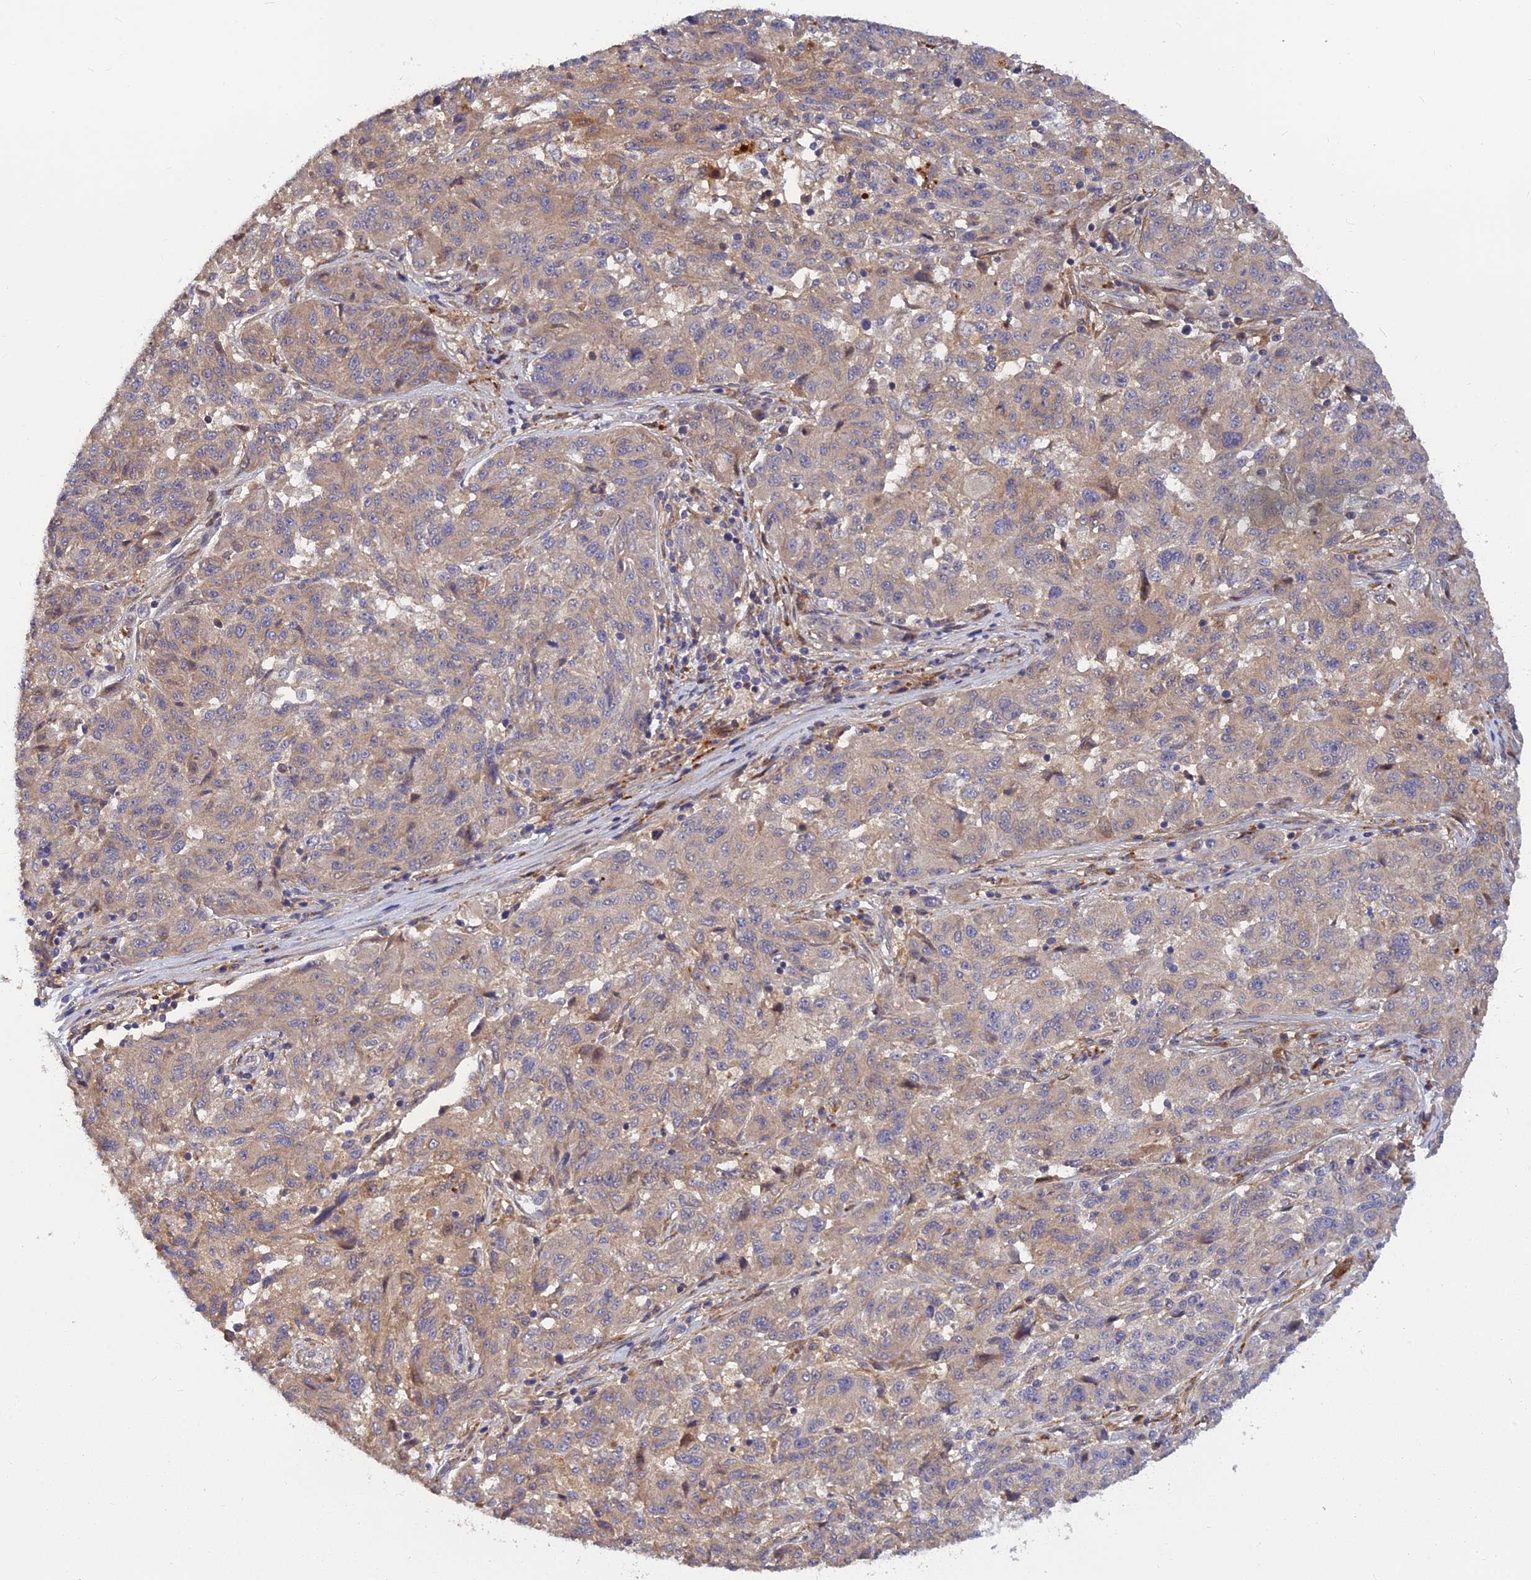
{"staining": {"intensity": "weak", "quantity": "25%-75%", "location": "cytoplasmic/membranous"}, "tissue": "melanoma", "cell_type": "Tumor cells", "image_type": "cancer", "snomed": [{"axis": "morphology", "description": "Malignant melanoma, NOS"}, {"axis": "topography", "description": "Skin"}], "caption": "Malignant melanoma tissue demonstrates weak cytoplasmic/membranous staining in approximately 25%-75% of tumor cells, visualized by immunohistochemistry.", "gene": "FAM151B", "patient": {"sex": "male", "age": 53}}